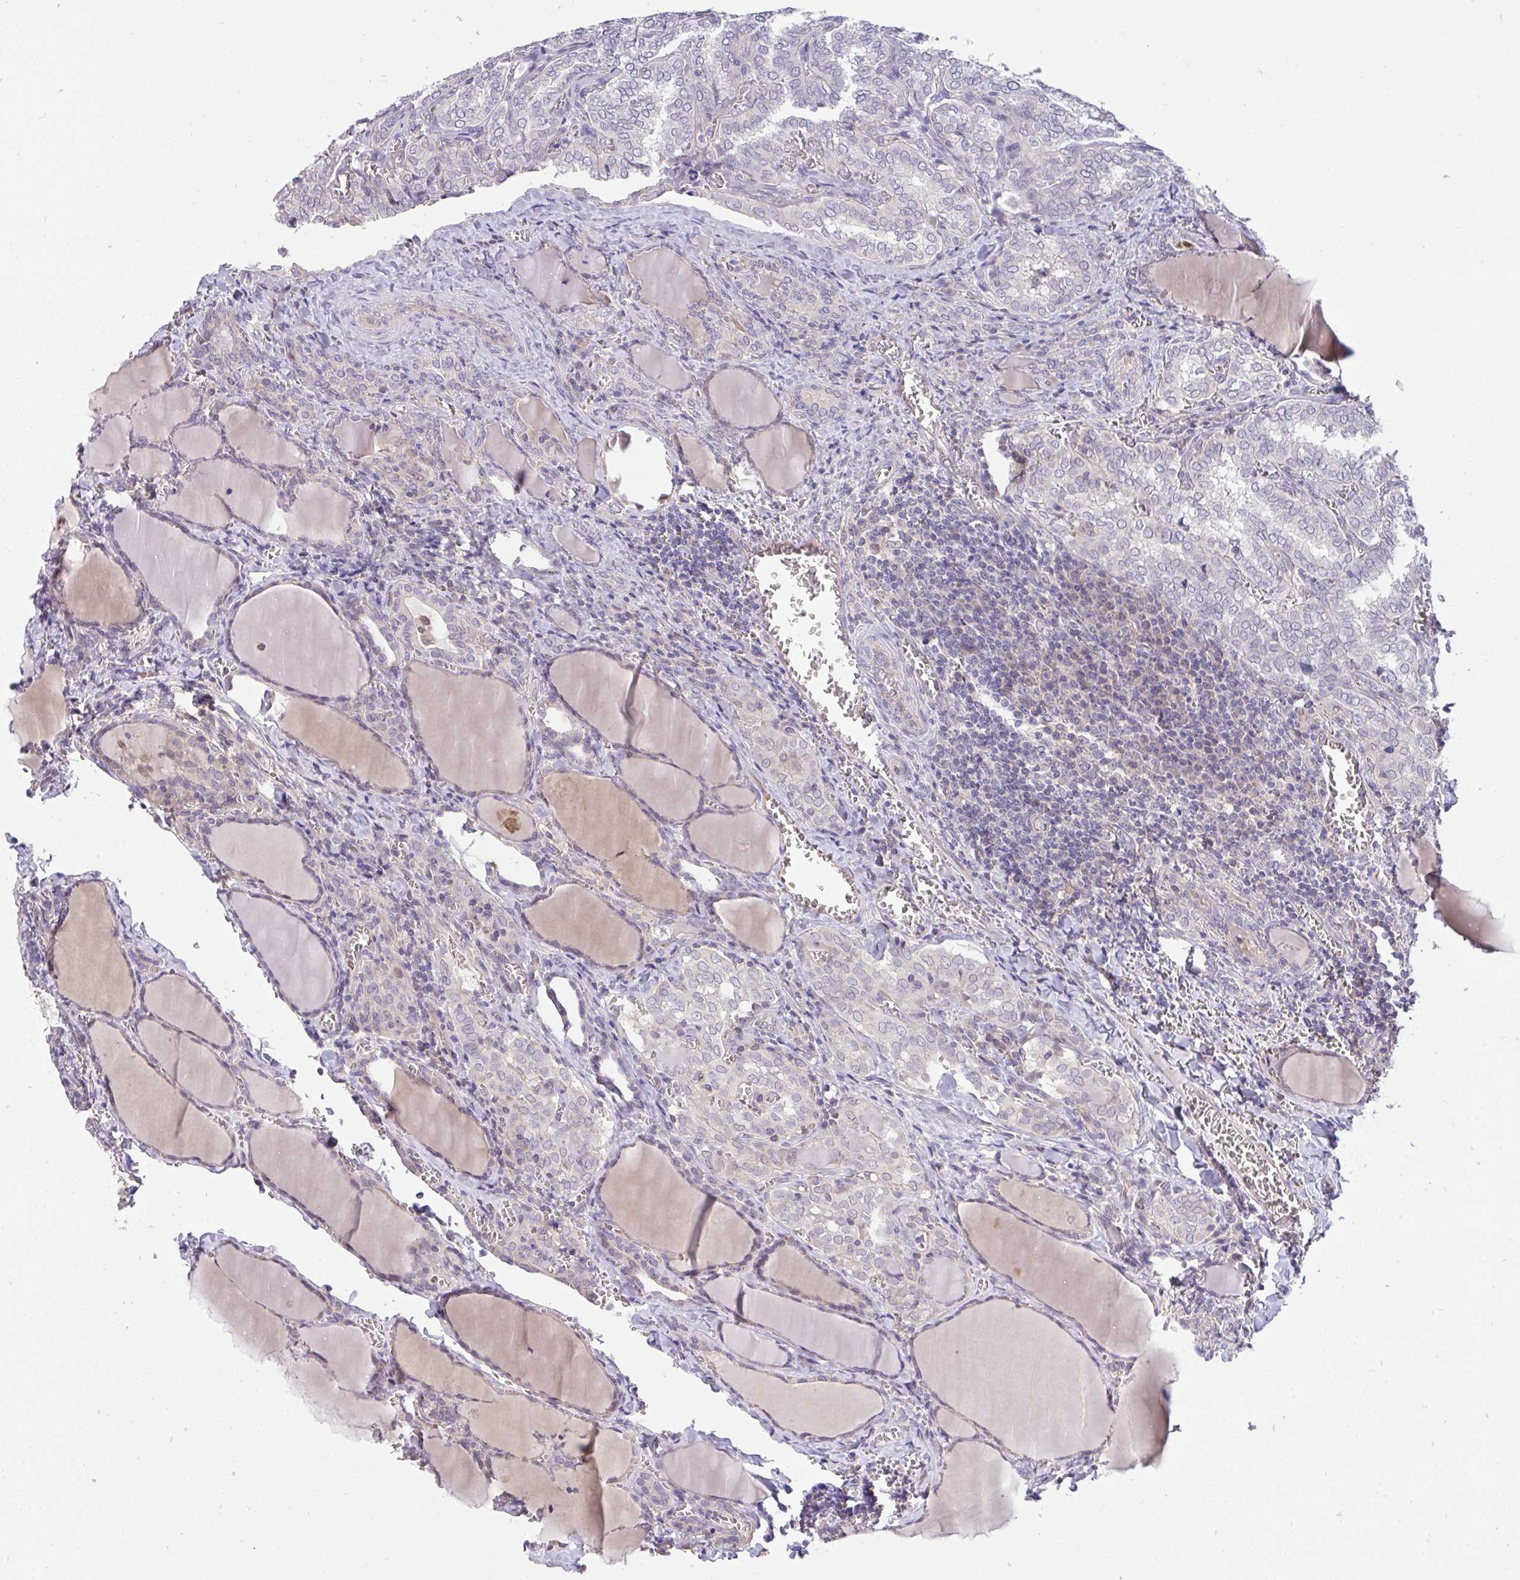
{"staining": {"intensity": "negative", "quantity": "none", "location": "none"}, "tissue": "thyroid cancer", "cell_type": "Tumor cells", "image_type": "cancer", "snomed": [{"axis": "morphology", "description": "Papillary adenocarcinoma, NOS"}, {"axis": "topography", "description": "Thyroid gland"}], "caption": "Photomicrograph shows no significant protein staining in tumor cells of papillary adenocarcinoma (thyroid).", "gene": "C19orf54", "patient": {"sex": "female", "age": 30}}